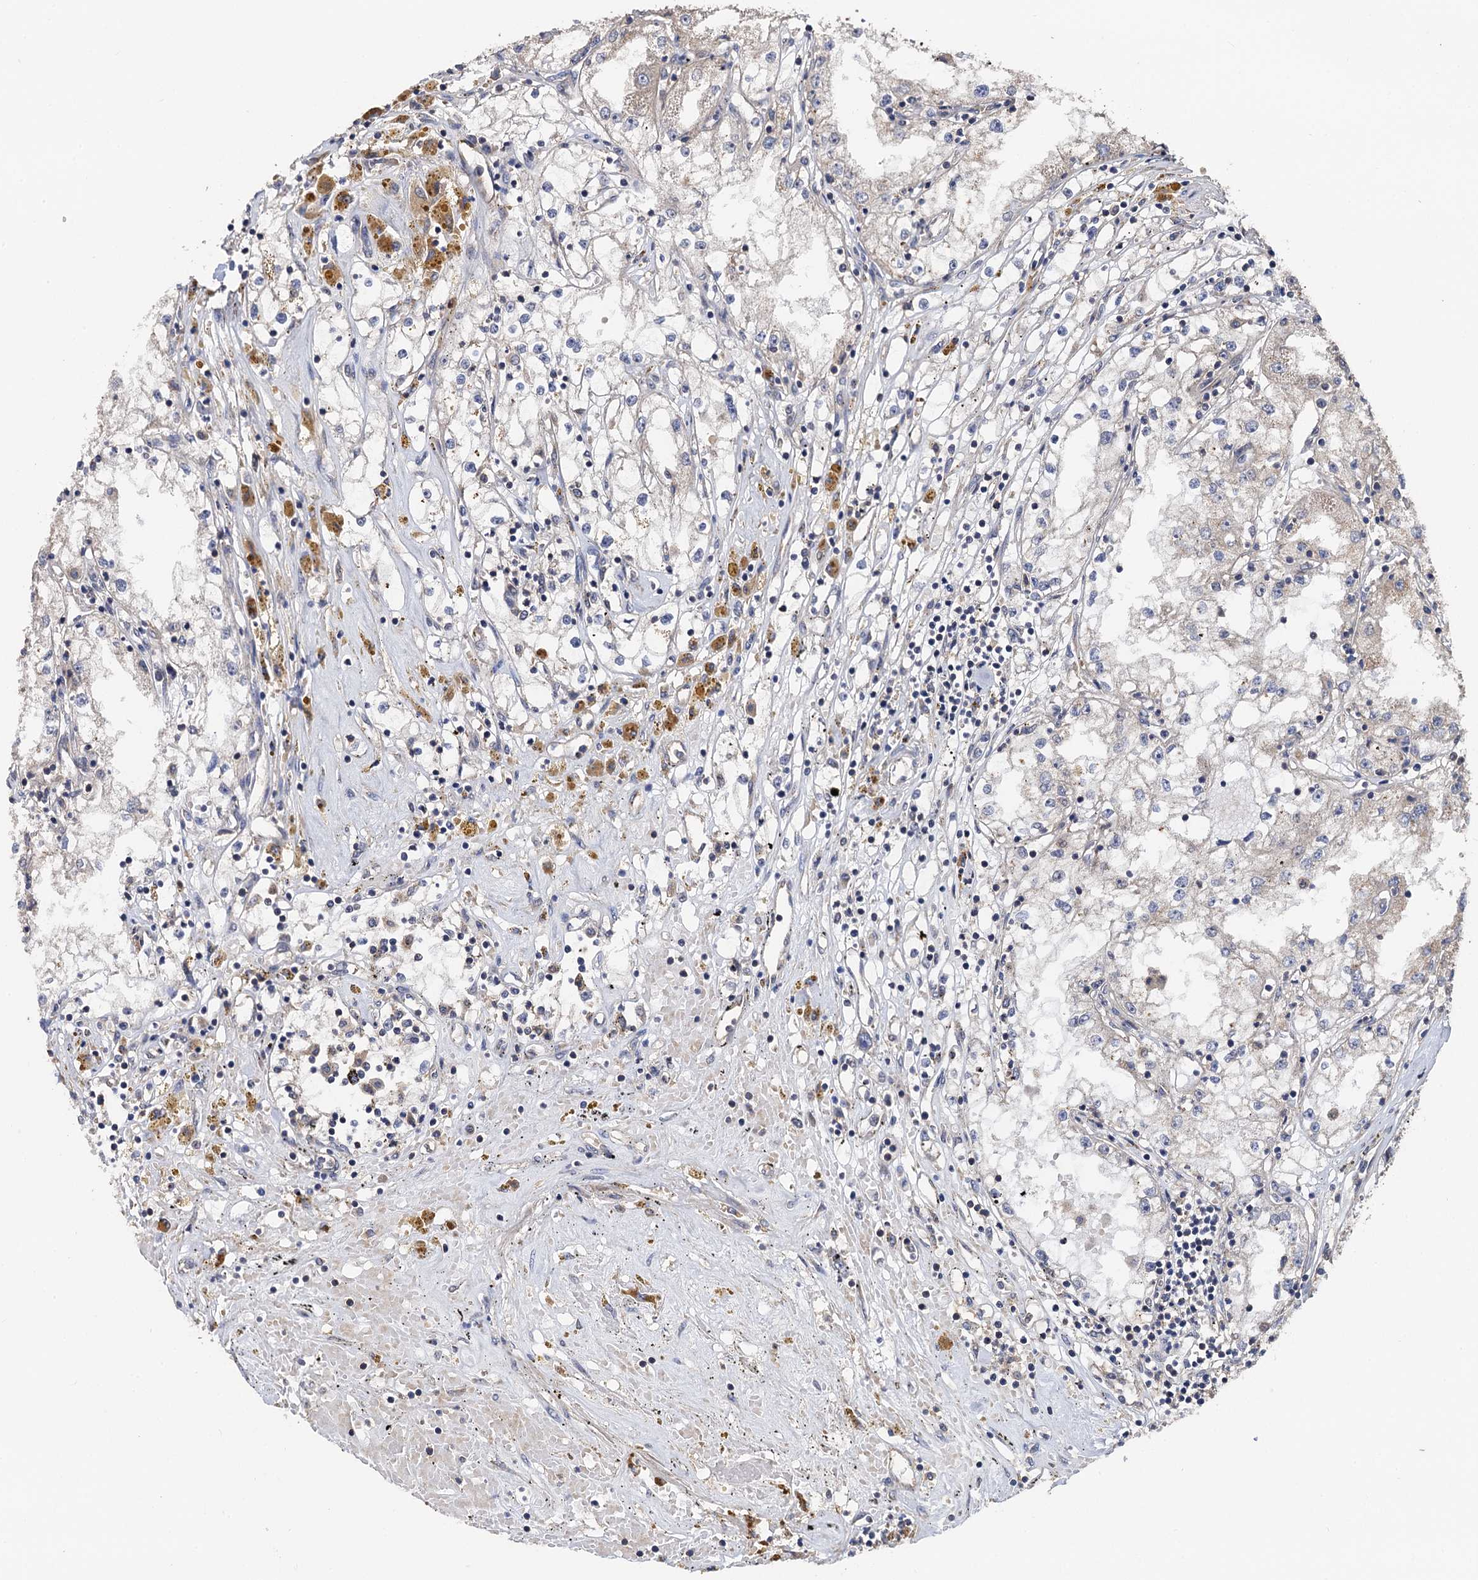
{"staining": {"intensity": "negative", "quantity": "none", "location": "none"}, "tissue": "renal cancer", "cell_type": "Tumor cells", "image_type": "cancer", "snomed": [{"axis": "morphology", "description": "Adenocarcinoma, NOS"}, {"axis": "topography", "description": "Kidney"}], "caption": "A histopathology image of renal adenocarcinoma stained for a protein shows no brown staining in tumor cells. Nuclei are stained in blue.", "gene": "PPTC7", "patient": {"sex": "male", "age": 56}}